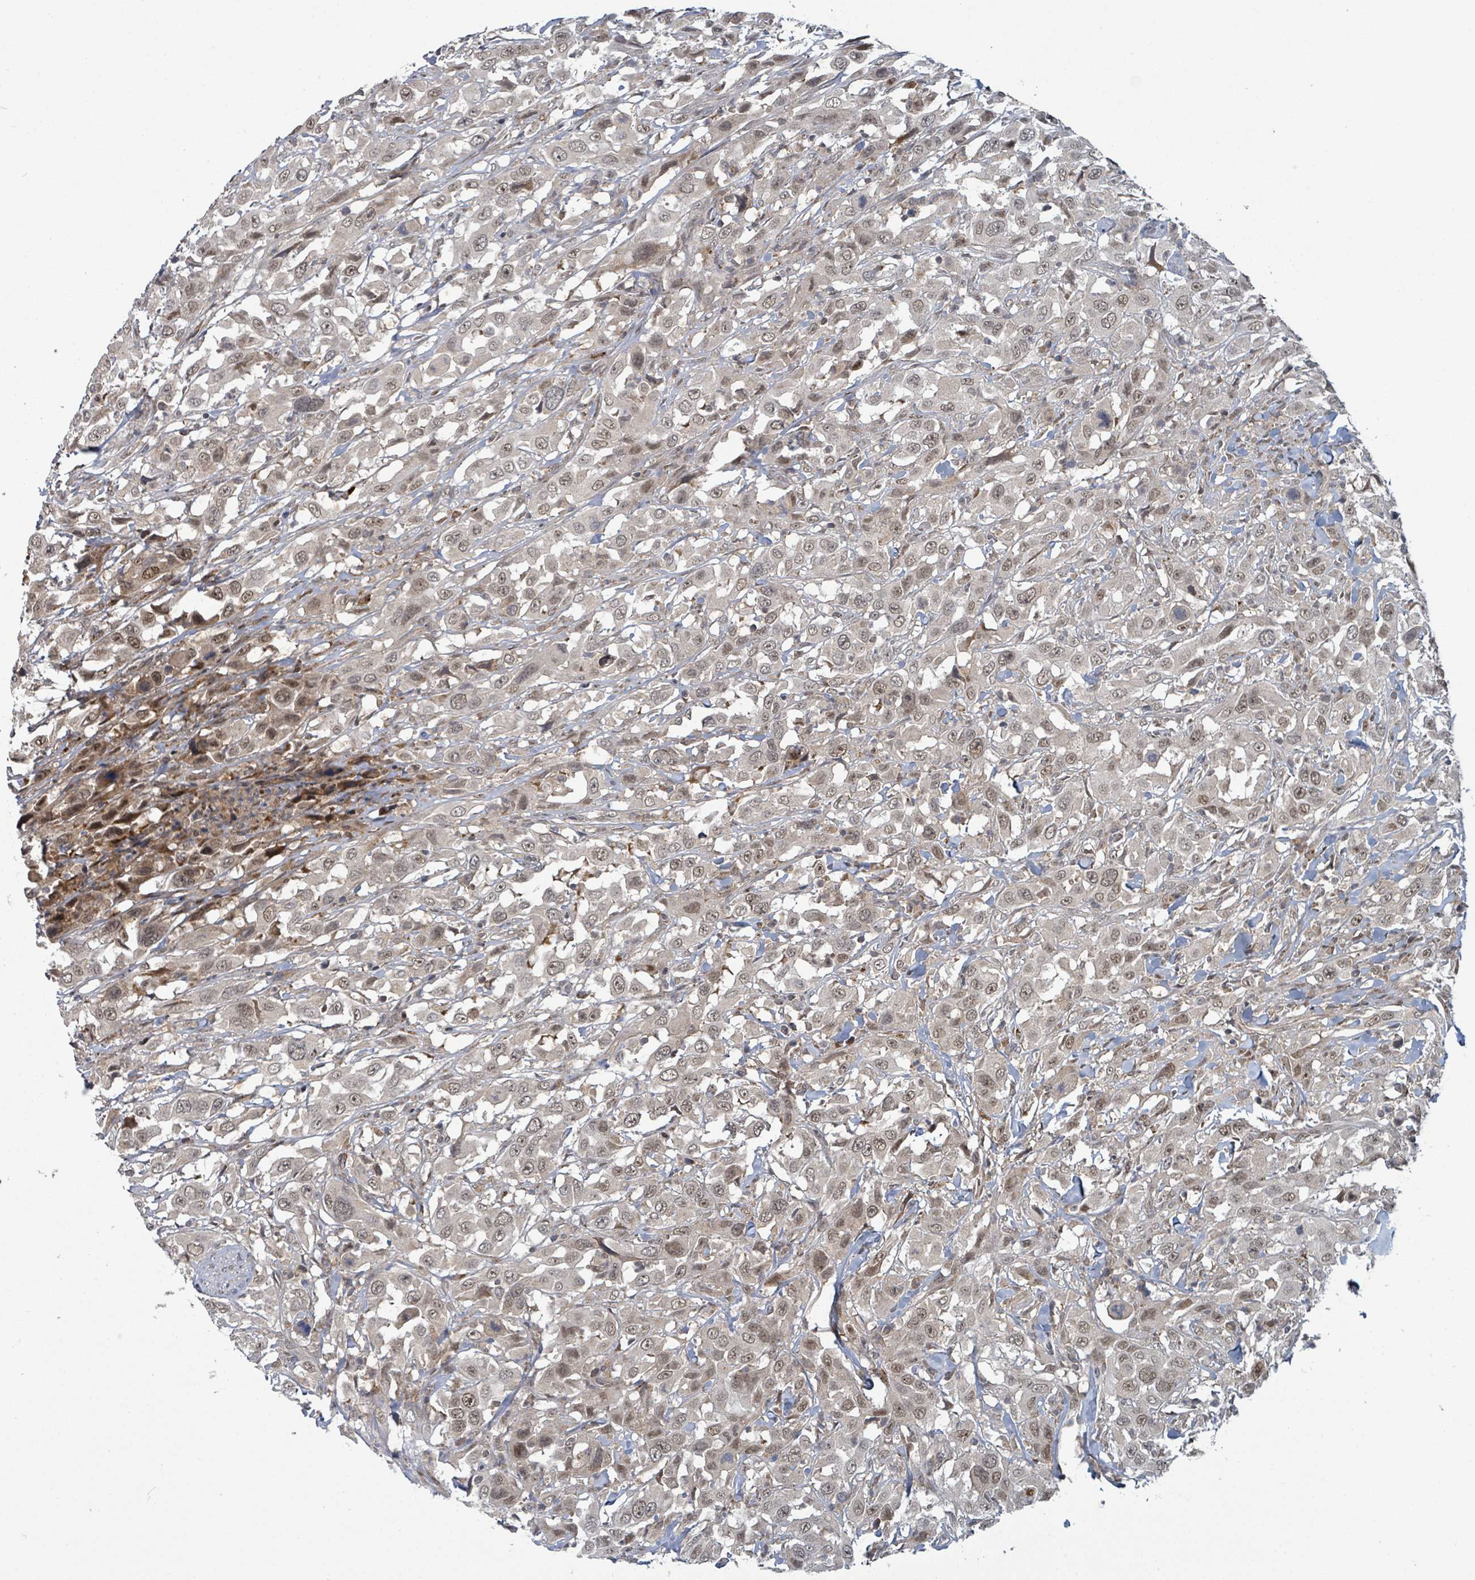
{"staining": {"intensity": "weak", "quantity": ">75%", "location": "nuclear"}, "tissue": "urothelial cancer", "cell_type": "Tumor cells", "image_type": "cancer", "snomed": [{"axis": "morphology", "description": "Urothelial carcinoma, High grade"}, {"axis": "topography", "description": "Urinary bladder"}], "caption": "A brown stain highlights weak nuclear positivity of a protein in human urothelial cancer tumor cells. (Stains: DAB (3,3'-diaminobenzidine) in brown, nuclei in blue, Microscopy: brightfield microscopy at high magnification).", "gene": "GTF3C1", "patient": {"sex": "male", "age": 61}}